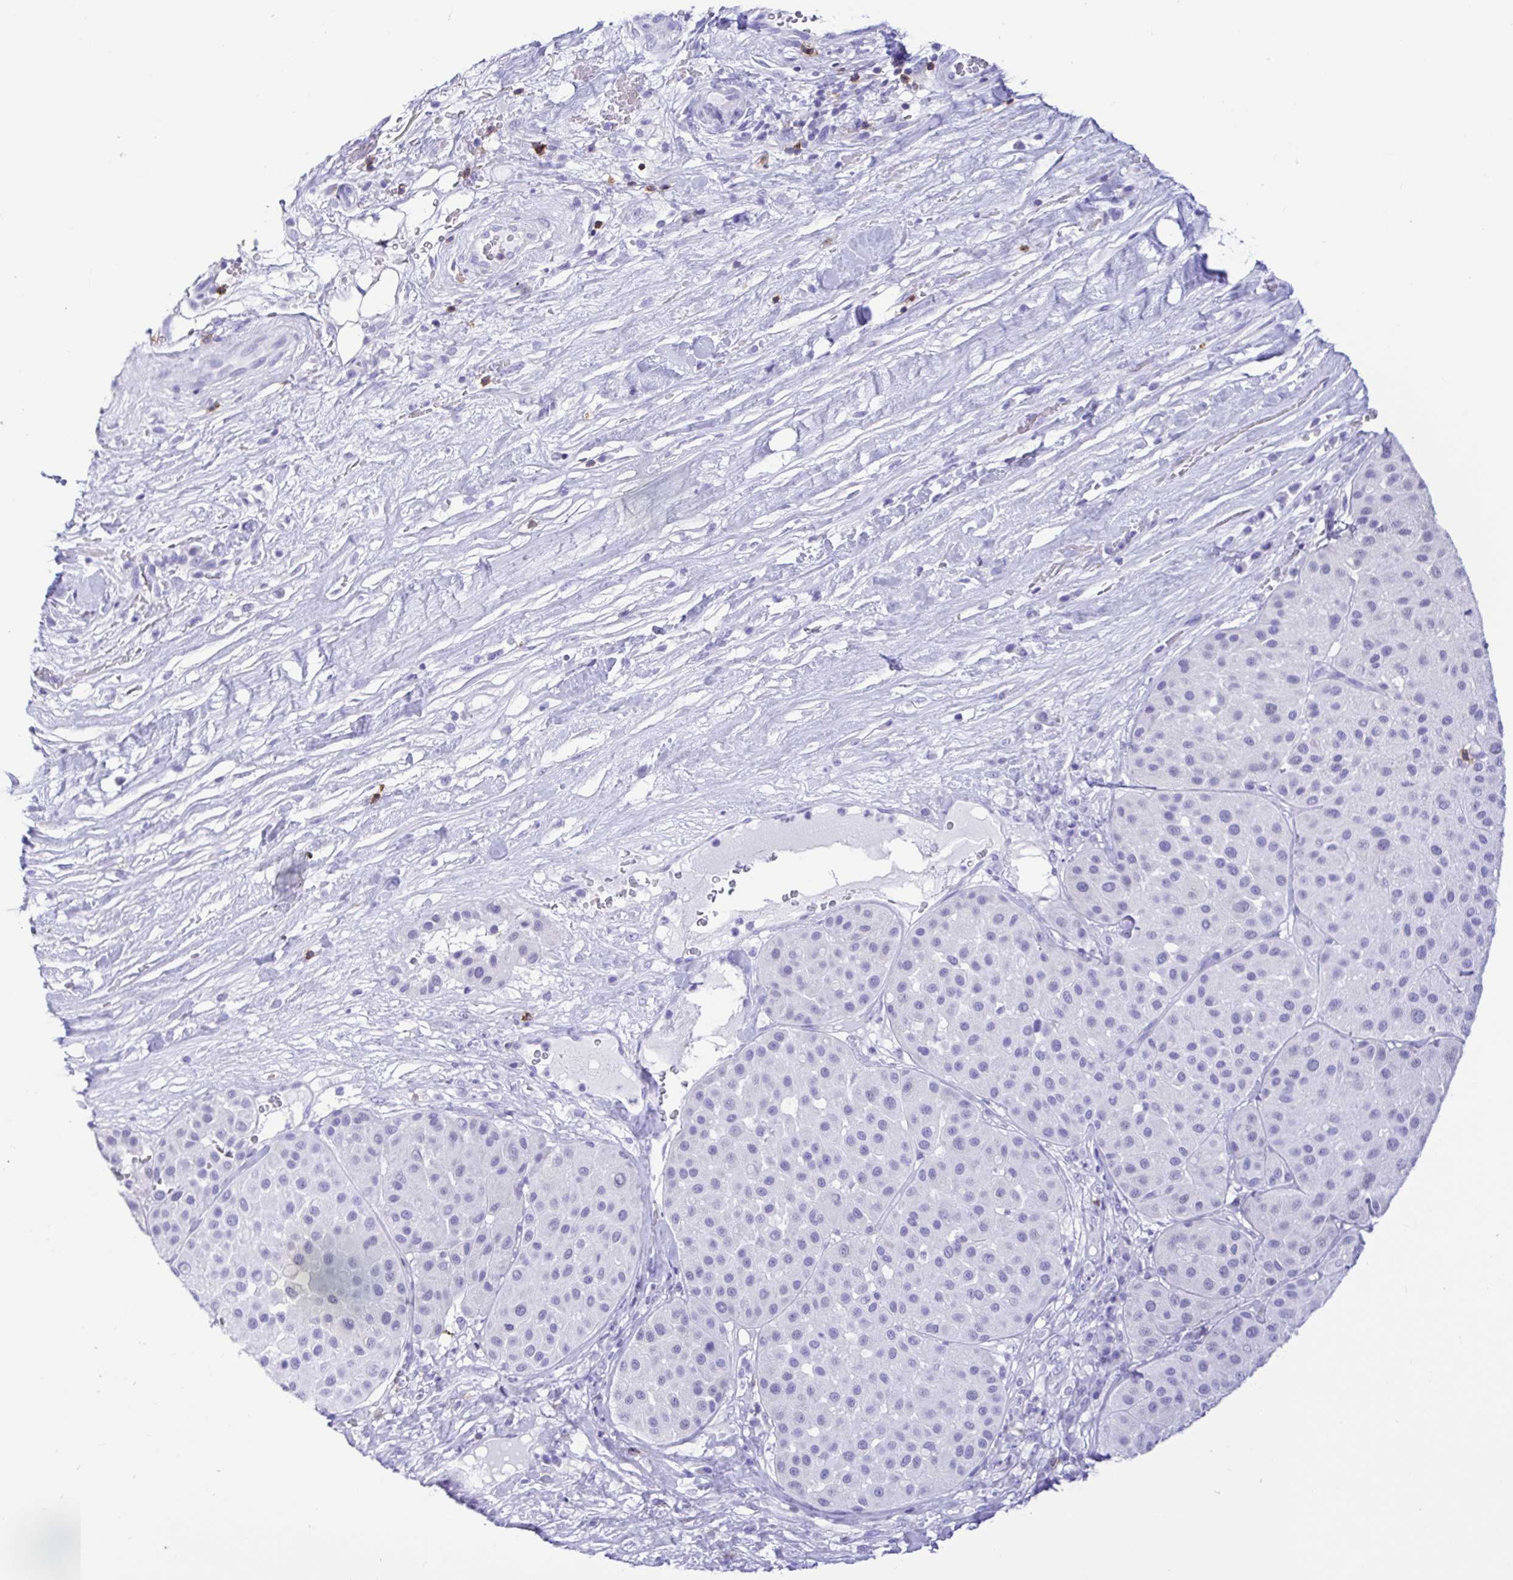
{"staining": {"intensity": "negative", "quantity": "none", "location": "none"}, "tissue": "melanoma", "cell_type": "Tumor cells", "image_type": "cancer", "snomed": [{"axis": "morphology", "description": "Malignant melanoma, Metastatic site"}, {"axis": "topography", "description": "Smooth muscle"}], "caption": "There is no significant positivity in tumor cells of melanoma.", "gene": "CD5", "patient": {"sex": "male", "age": 41}}